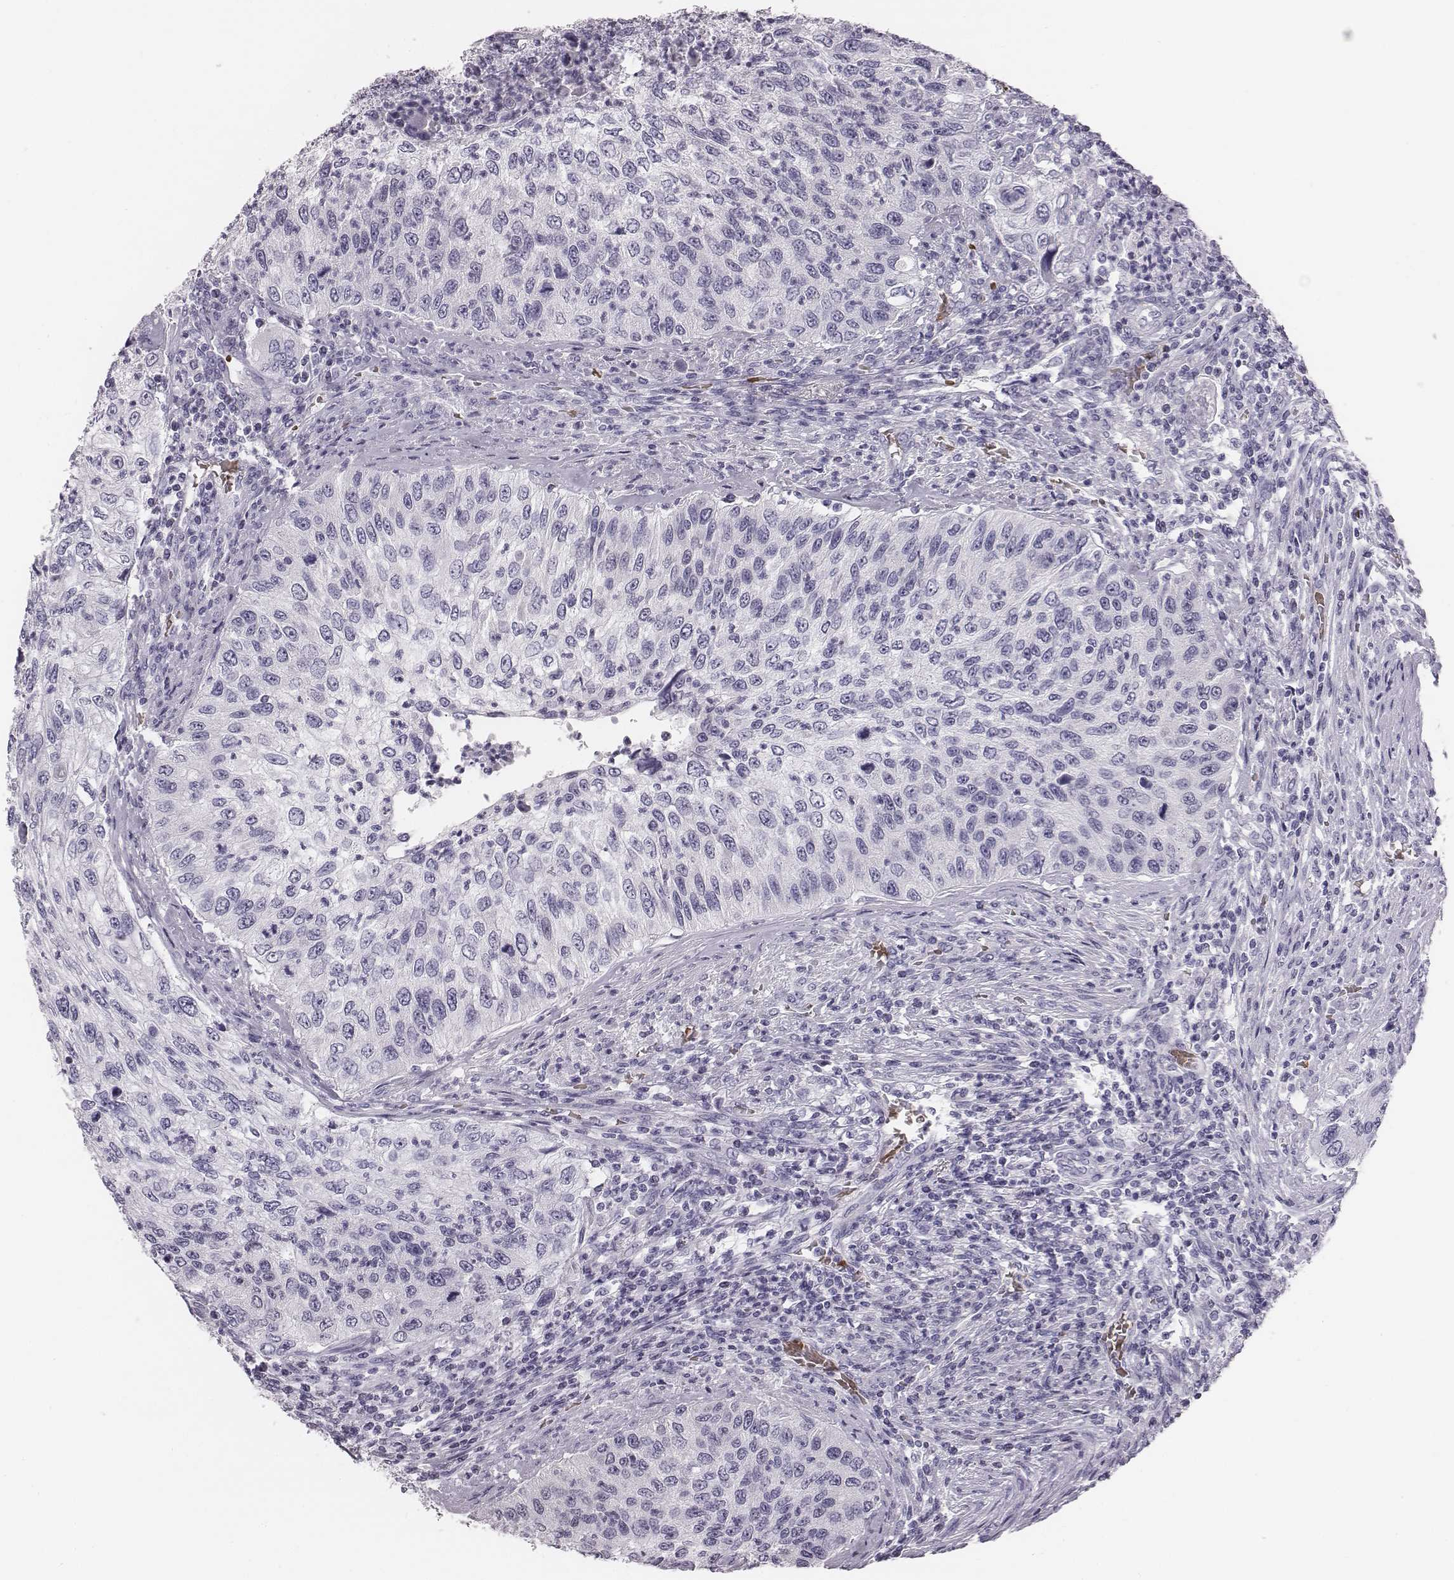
{"staining": {"intensity": "negative", "quantity": "none", "location": "none"}, "tissue": "urothelial cancer", "cell_type": "Tumor cells", "image_type": "cancer", "snomed": [{"axis": "morphology", "description": "Urothelial carcinoma, High grade"}, {"axis": "topography", "description": "Urinary bladder"}], "caption": "Urothelial cancer was stained to show a protein in brown. There is no significant positivity in tumor cells.", "gene": "HBZ", "patient": {"sex": "female", "age": 60}}